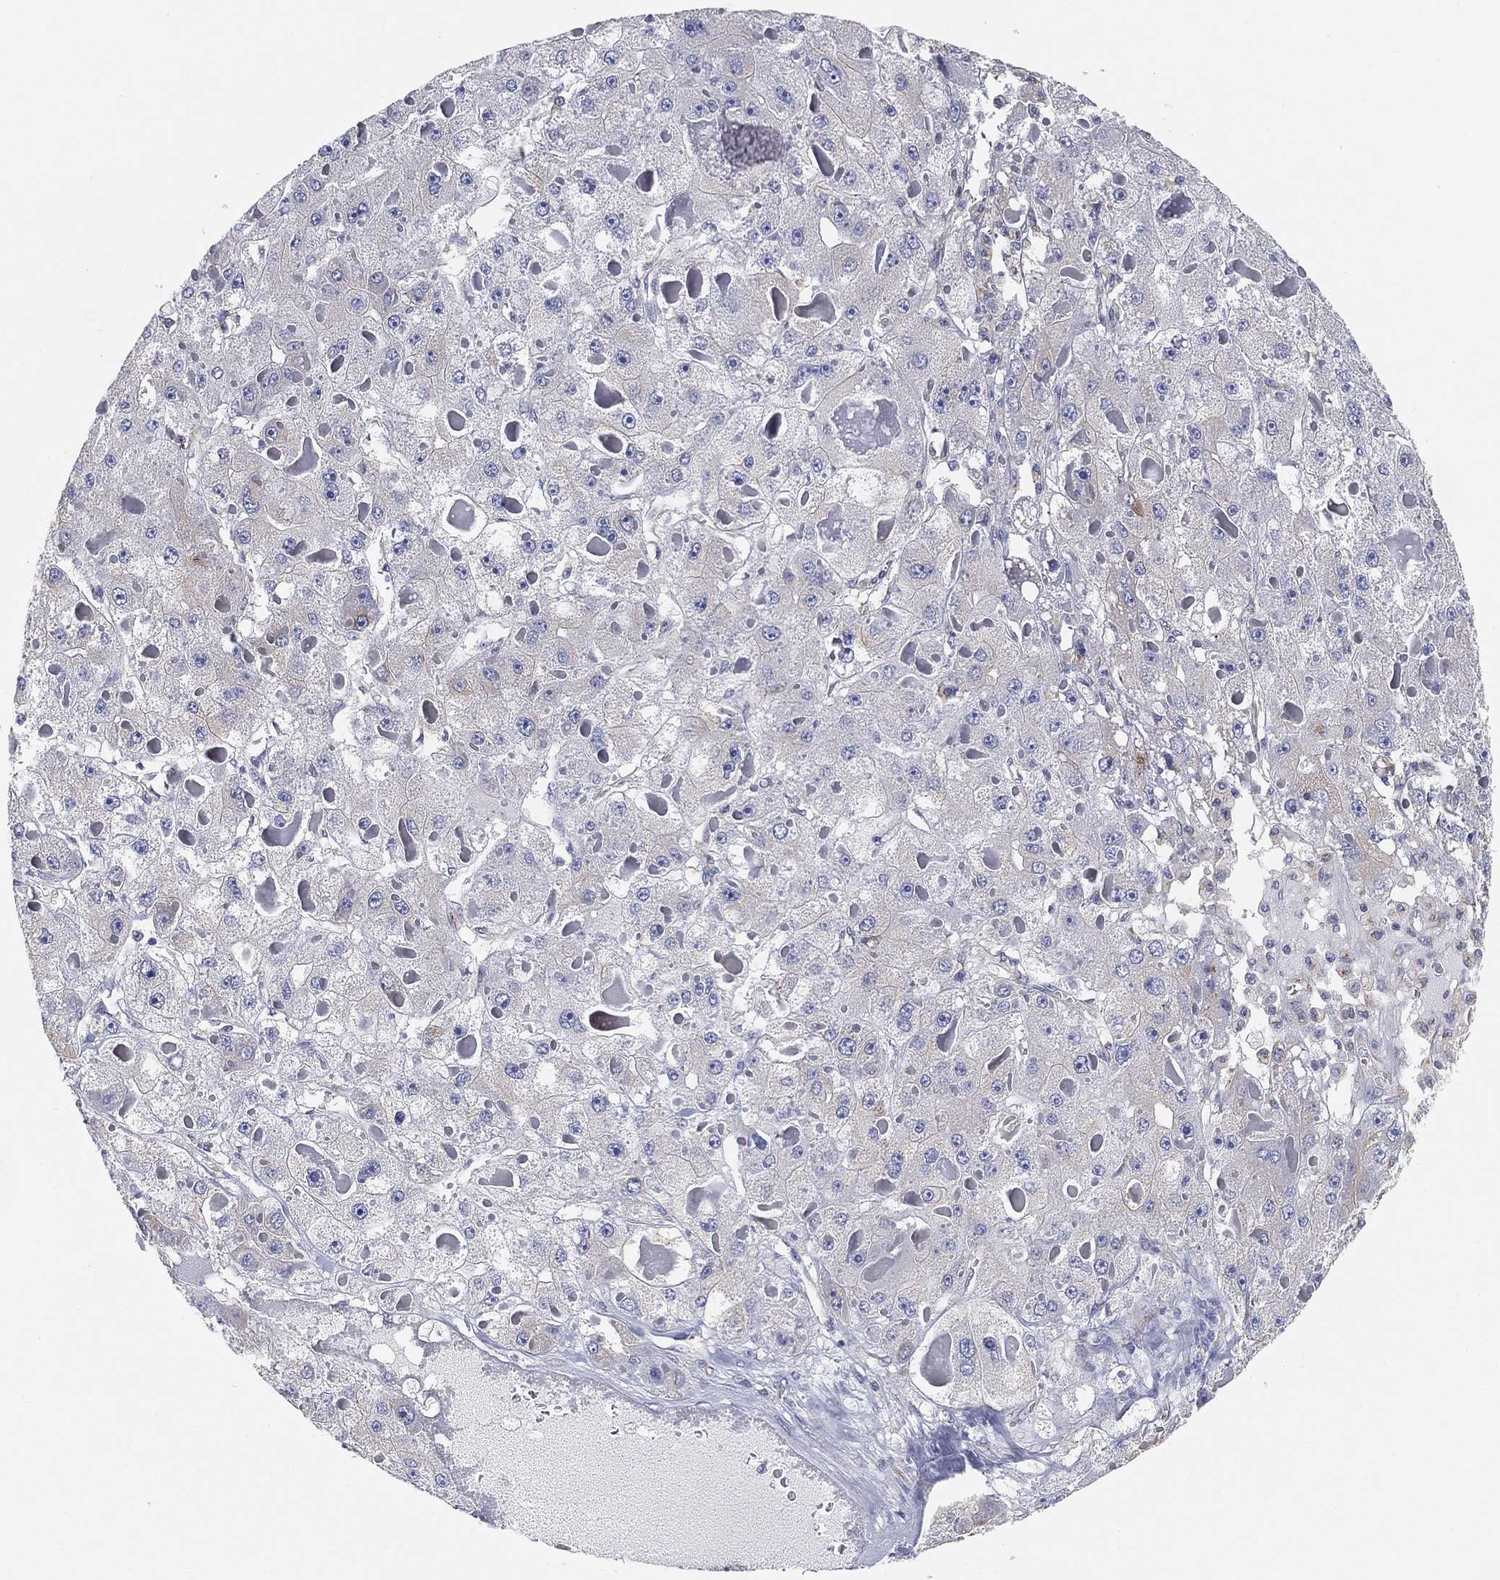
{"staining": {"intensity": "negative", "quantity": "none", "location": "none"}, "tissue": "liver cancer", "cell_type": "Tumor cells", "image_type": "cancer", "snomed": [{"axis": "morphology", "description": "Carcinoma, Hepatocellular, NOS"}, {"axis": "topography", "description": "Liver"}], "caption": "High magnification brightfield microscopy of liver hepatocellular carcinoma stained with DAB (brown) and counterstained with hematoxylin (blue): tumor cells show no significant staining. The staining was performed using DAB to visualize the protein expression in brown, while the nuclei were stained in blue with hematoxylin (Magnification: 20x).", "gene": "TMEM25", "patient": {"sex": "female", "age": 73}}